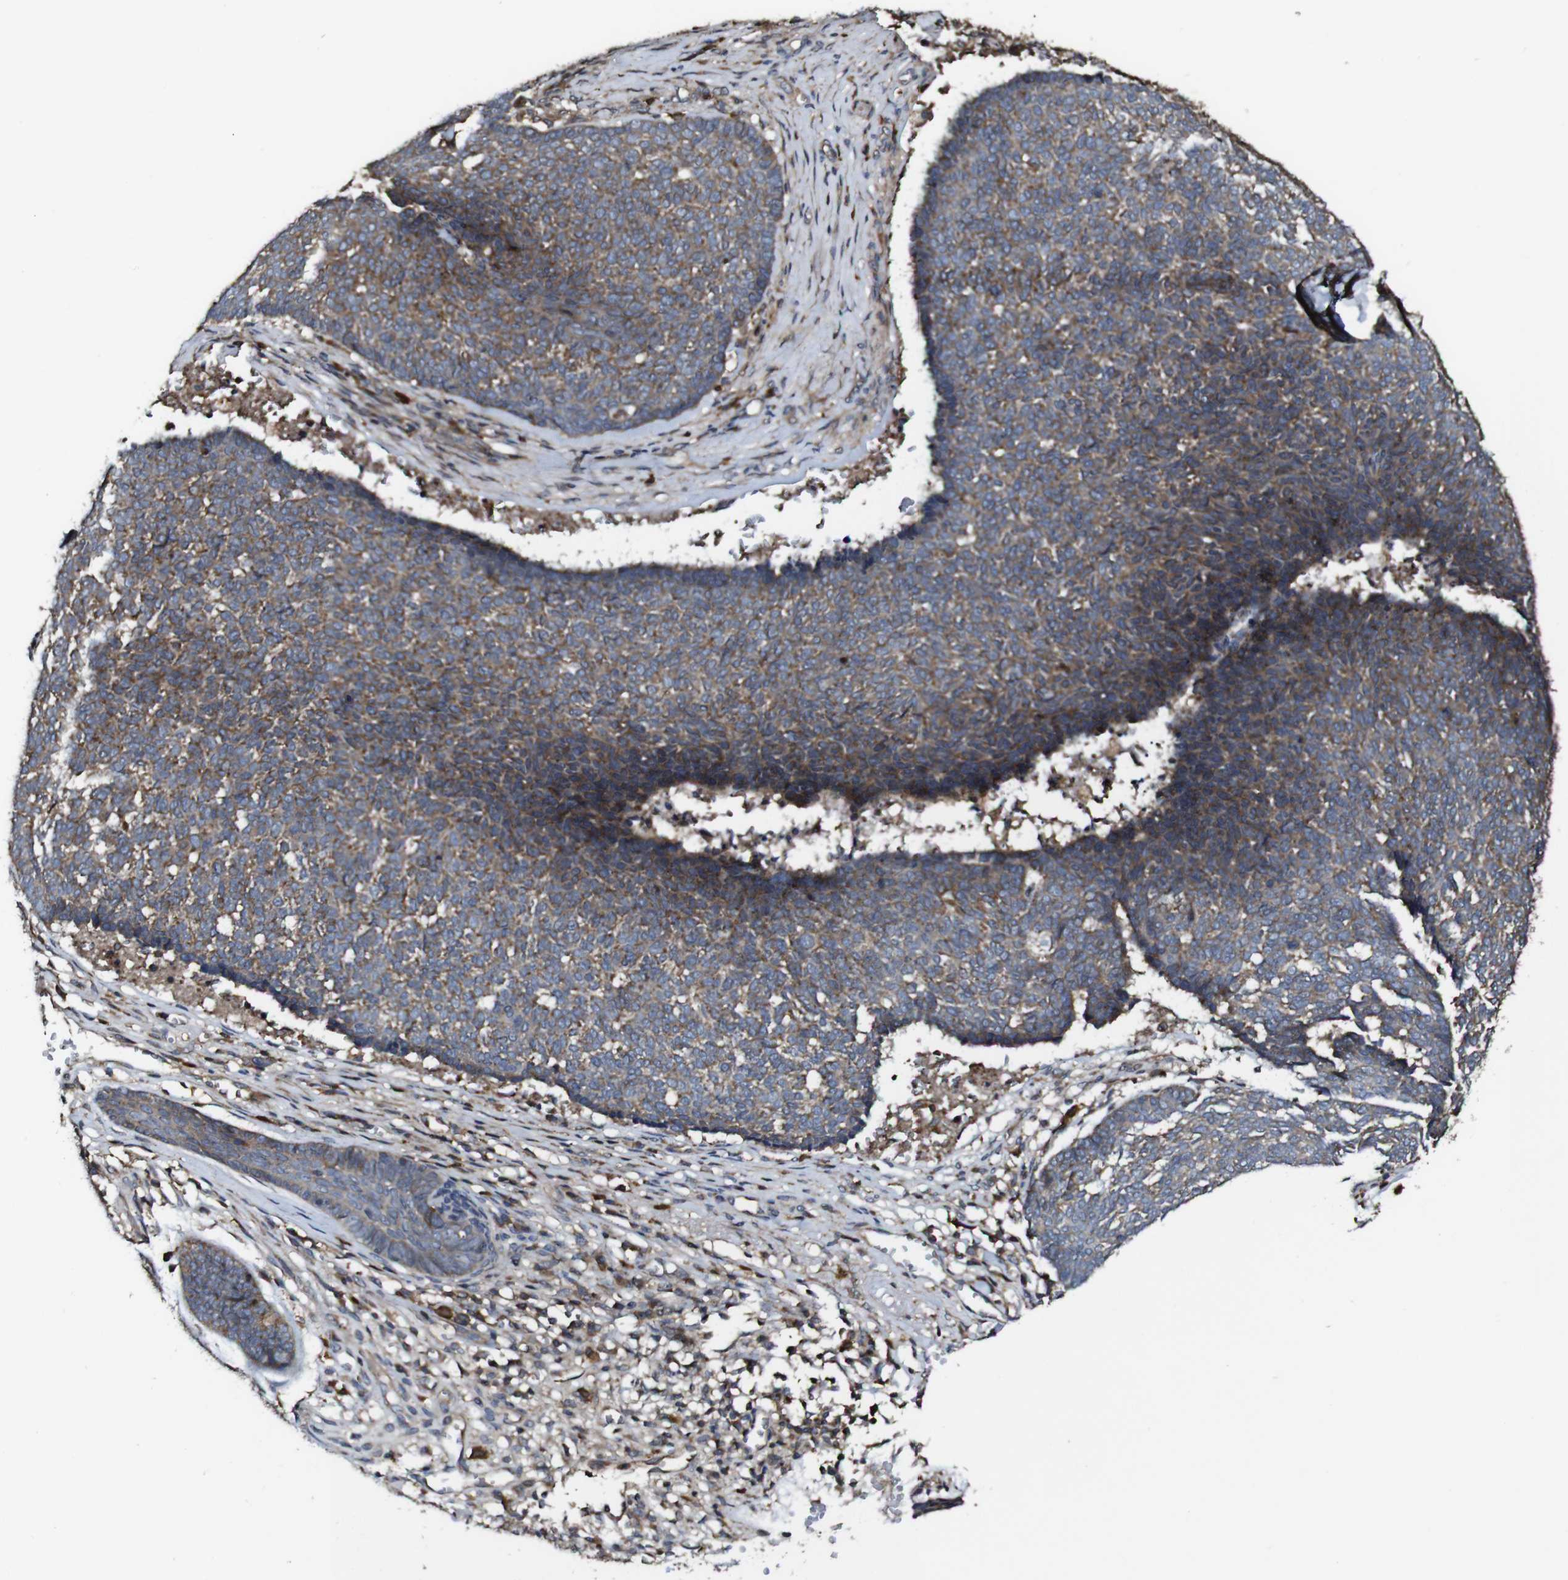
{"staining": {"intensity": "moderate", "quantity": "25%-75%", "location": "cytoplasmic/membranous"}, "tissue": "skin cancer", "cell_type": "Tumor cells", "image_type": "cancer", "snomed": [{"axis": "morphology", "description": "Basal cell carcinoma"}, {"axis": "topography", "description": "Skin"}], "caption": "Tumor cells display moderate cytoplasmic/membranous staining in about 25%-75% of cells in skin cancer (basal cell carcinoma).", "gene": "TNIK", "patient": {"sex": "male", "age": 84}}